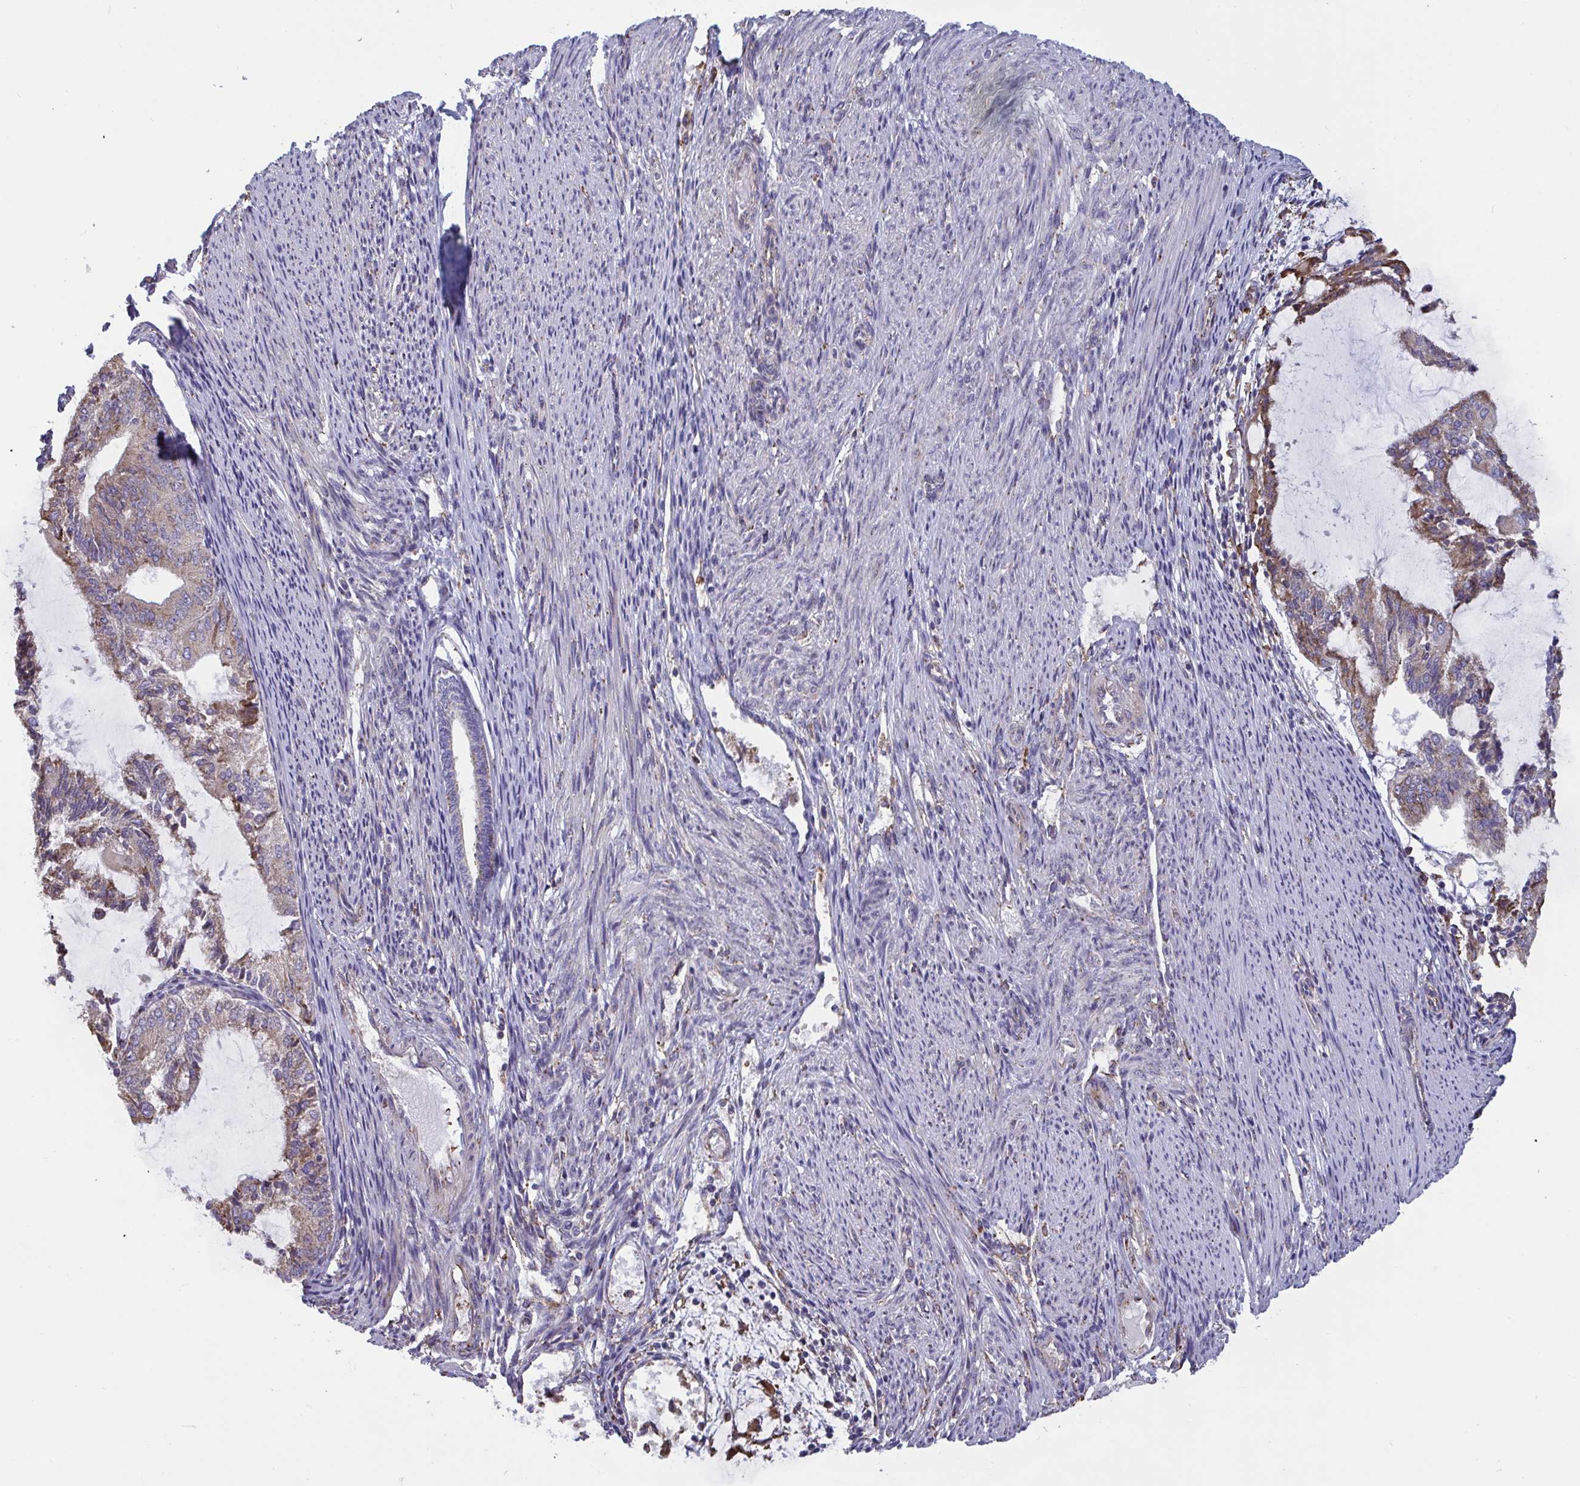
{"staining": {"intensity": "weak", "quantity": "25%-75%", "location": "cytoplasmic/membranous"}, "tissue": "endometrial cancer", "cell_type": "Tumor cells", "image_type": "cancer", "snomed": [{"axis": "morphology", "description": "Adenocarcinoma, NOS"}, {"axis": "topography", "description": "Endometrium"}], "caption": "Immunohistochemistry (IHC) photomicrograph of endometrial cancer (adenocarcinoma) stained for a protein (brown), which exhibits low levels of weak cytoplasmic/membranous expression in approximately 25%-75% of tumor cells.", "gene": "MYMK", "patient": {"sex": "female", "age": 81}}